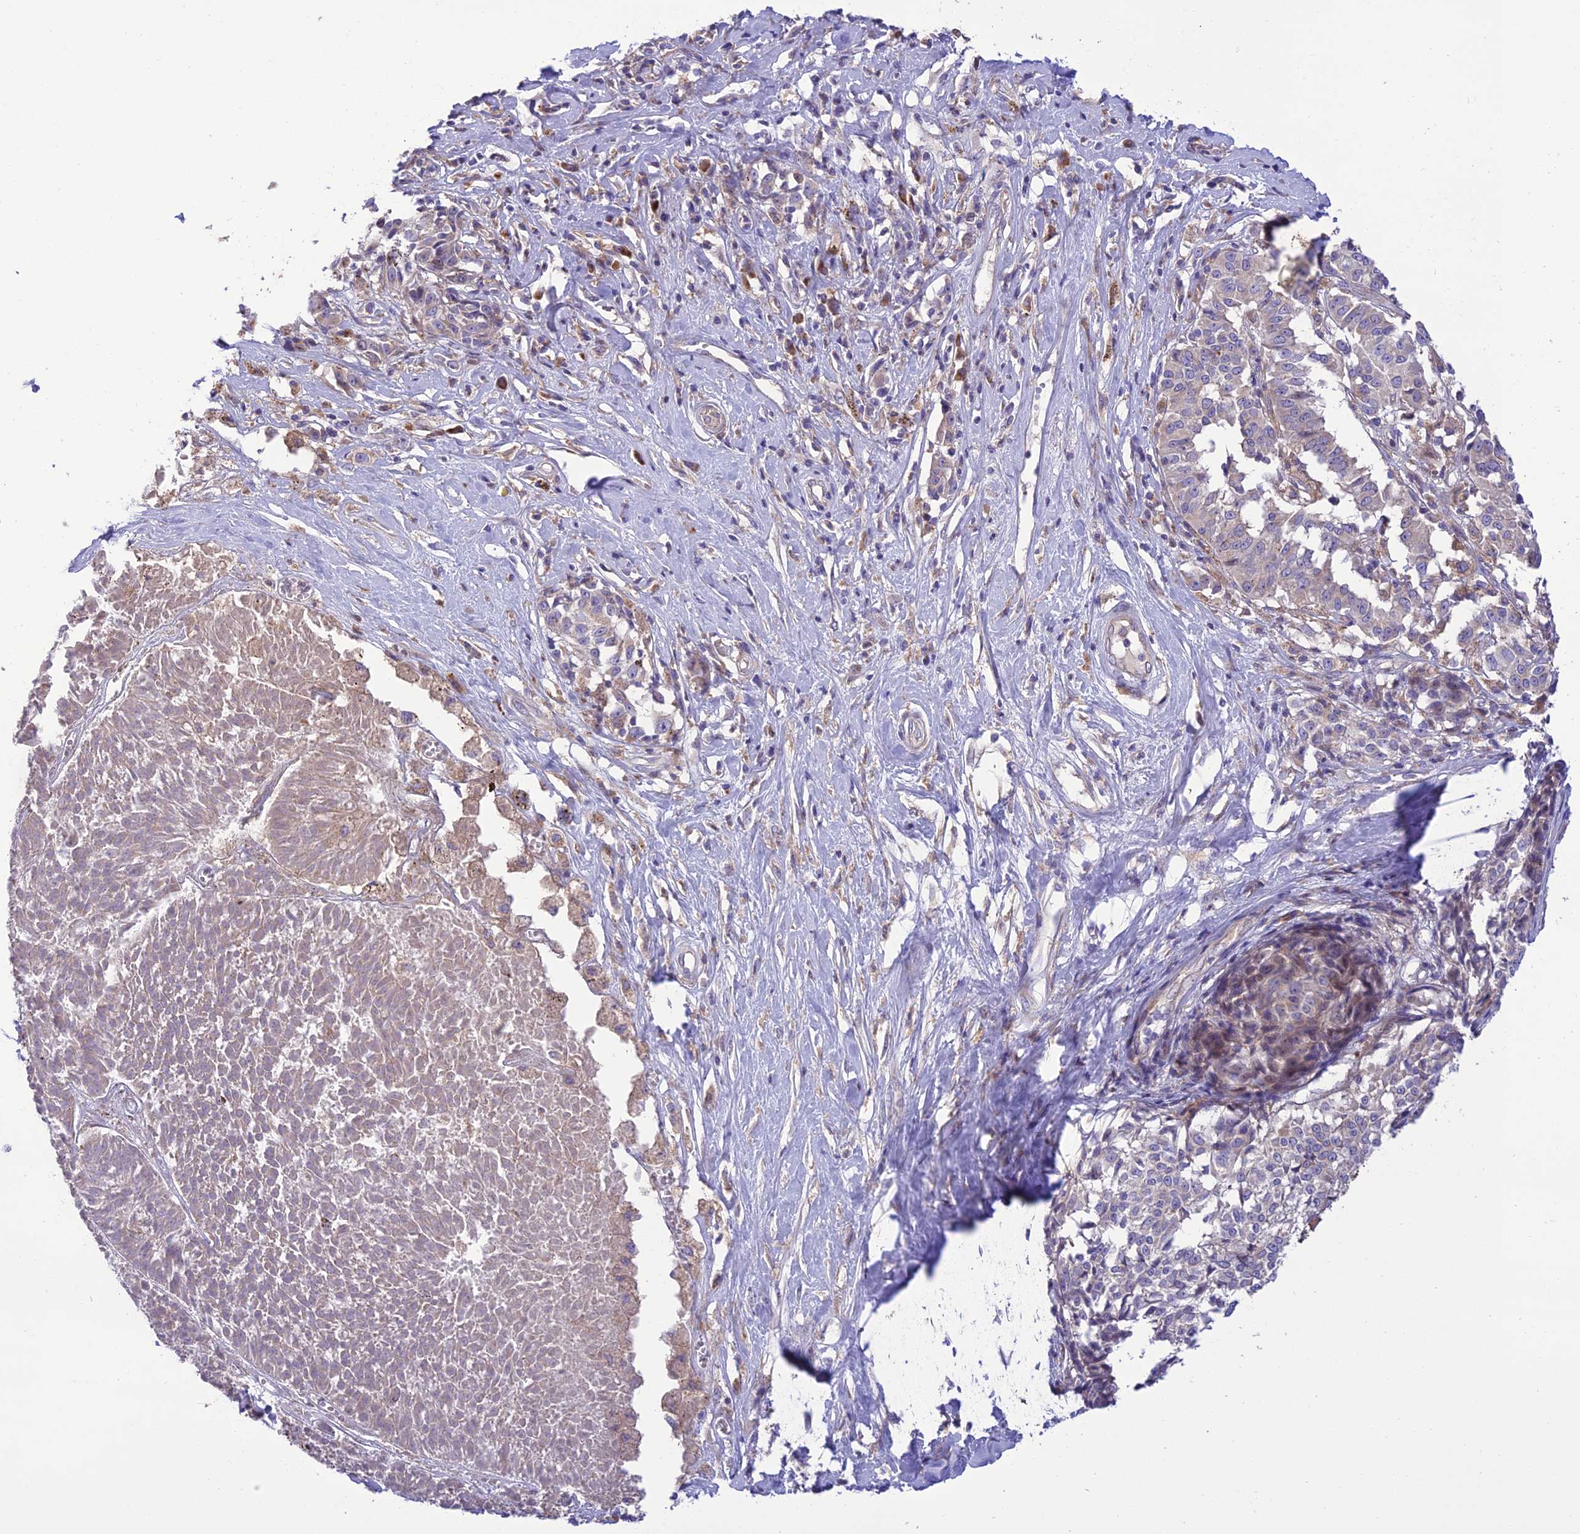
{"staining": {"intensity": "negative", "quantity": "none", "location": "none"}, "tissue": "melanoma", "cell_type": "Tumor cells", "image_type": "cancer", "snomed": [{"axis": "morphology", "description": "Malignant melanoma, NOS"}, {"axis": "topography", "description": "Skin"}], "caption": "Tumor cells are negative for brown protein staining in malignant melanoma. (DAB IHC visualized using brightfield microscopy, high magnification).", "gene": "JMY", "patient": {"sex": "female", "age": 72}}